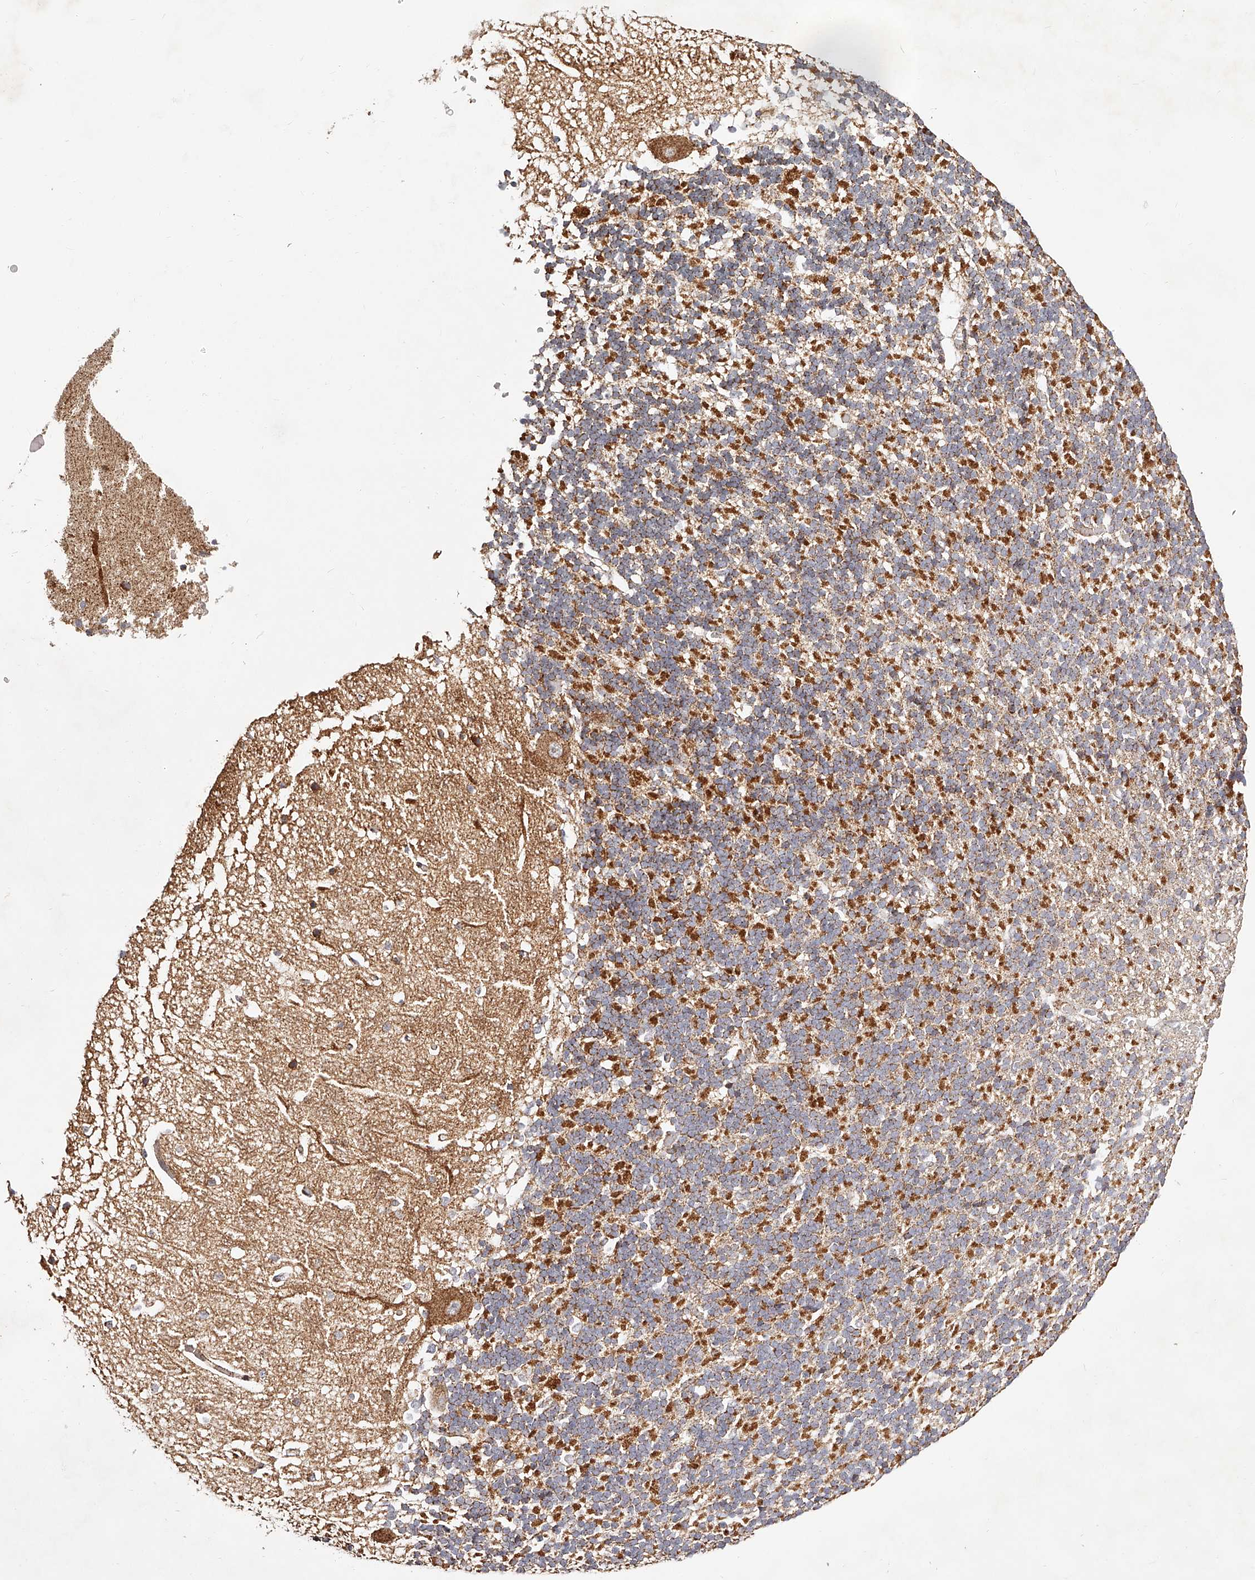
{"staining": {"intensity": "moderate", "quantity": "<25%", "location": "cytoplasmic/membranous"}, "tissue": "cerebellum", "cell_type": "Cells in granular layer", "image_type": "normal", "snomed": [{"axis": "morphology", "description": "Normal tissue, NOS"}, {"axis": "topography", "description": "Cerebellum"}], "caption": "A brown stain labels moderate cytoplasmic/membranous staining of a protein in cells in granular layer of normal cerebellum. (brown staining indicates protein expression, while blue staining denotes nuclei).", "gene": "NDUFV3", "patient": {"sex": "male", "age": 37}}